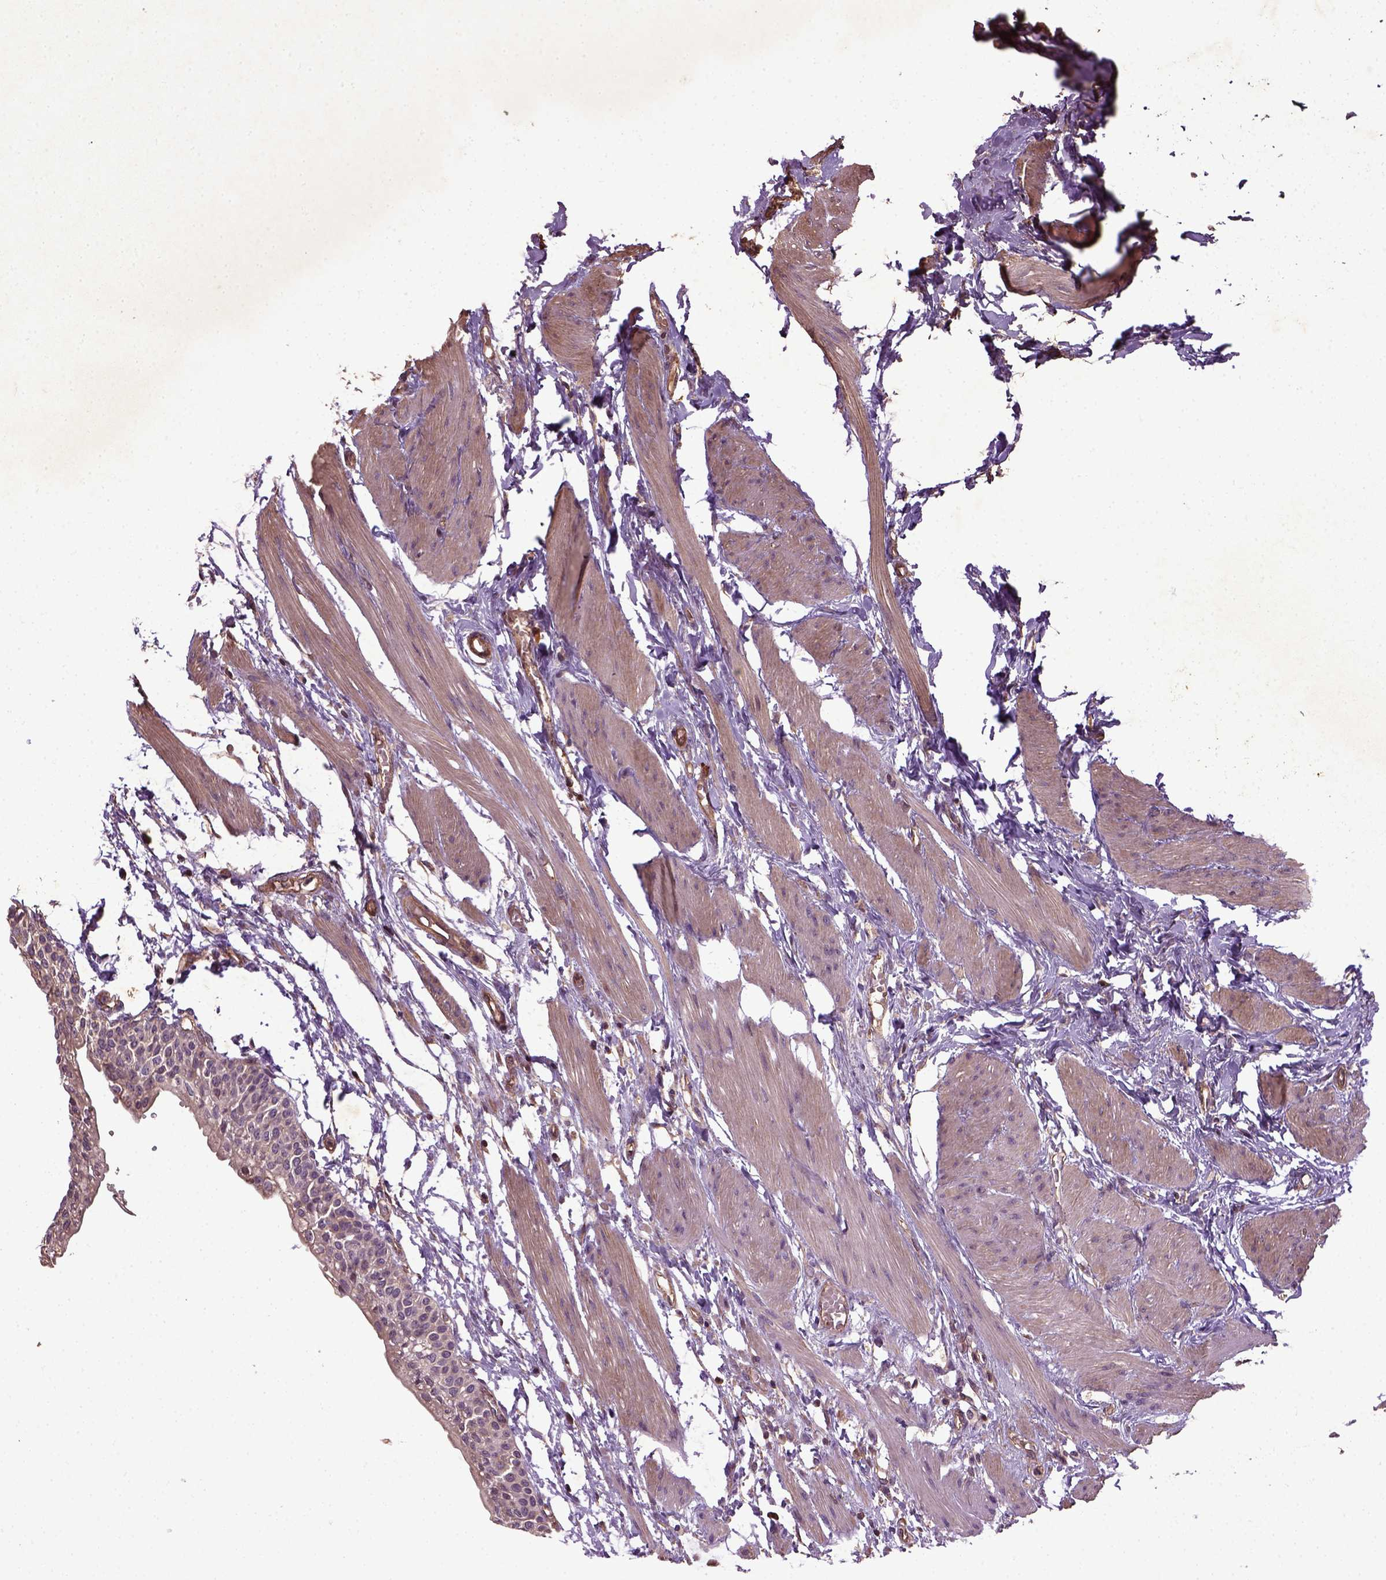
{"staining": {"intensity": "negative", "quantity": "none", "location": "none"}, "tissue": "urinary bladder", "cell_type": "Urothelial cells", "image_type": "normal", "snomed": [{"axis": "morphology", "description": "Normal tissue, NOS"}, {"axis": "topography", "description": "Urinary bladder"}, {"axis": "topography", "description": "Peripheral nerve tissue"}], "caption": "IHC histopathology image of unremarkable urinary bladder: urinary bladder stained with DAB (3,3'-diaminobenzidine) demonstrates no significant protein staining in urothelial cells.", "gene": "TPRG1", "patient": {"sex": "male", "age": 55}}